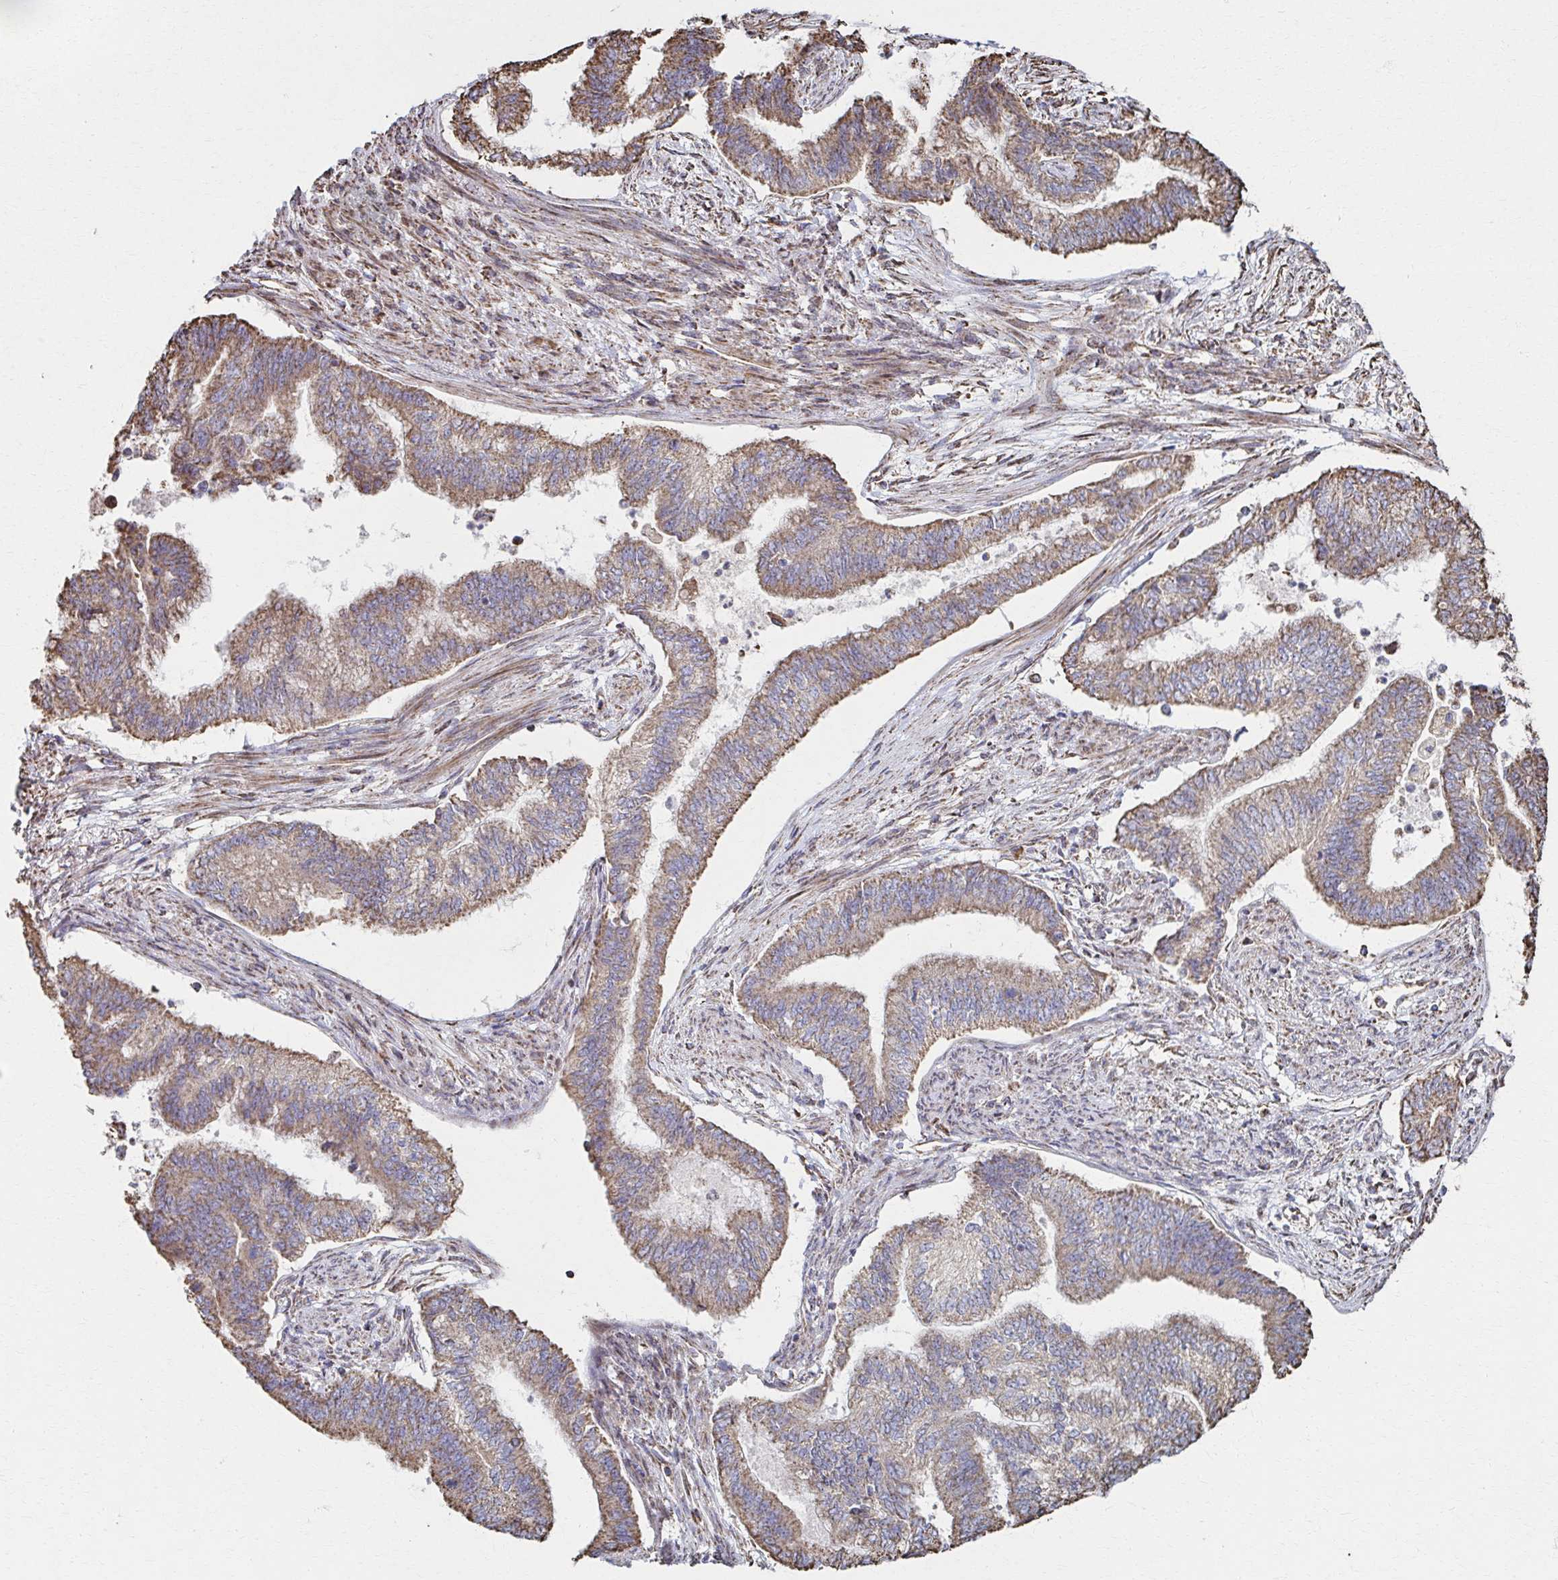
{"staining": {"intensity": "moderate", "quantity": ">75%", "location": "cytoplasmic/membranous"}, "tissue": "endometrial cancer", "cell_type": "Tumor cells", "image_type": "cancer", "snomed": [{"axis": "morphology", "description": "Adenocarcinoma, NOS"}, {"axis": "topography", "description": "Endometrium"}], "caption": "DAB (3,3'-diaminobenzidine) immunohistochemical staining of human endometrial adenocarcinoma demonstrates moderate cytoplasmic/membranous protein staining in about >75% of tumor cells. Nuclei are stained in blue.", "gene": "SAT1", "patient": {"sex": "female", "age": 65}}